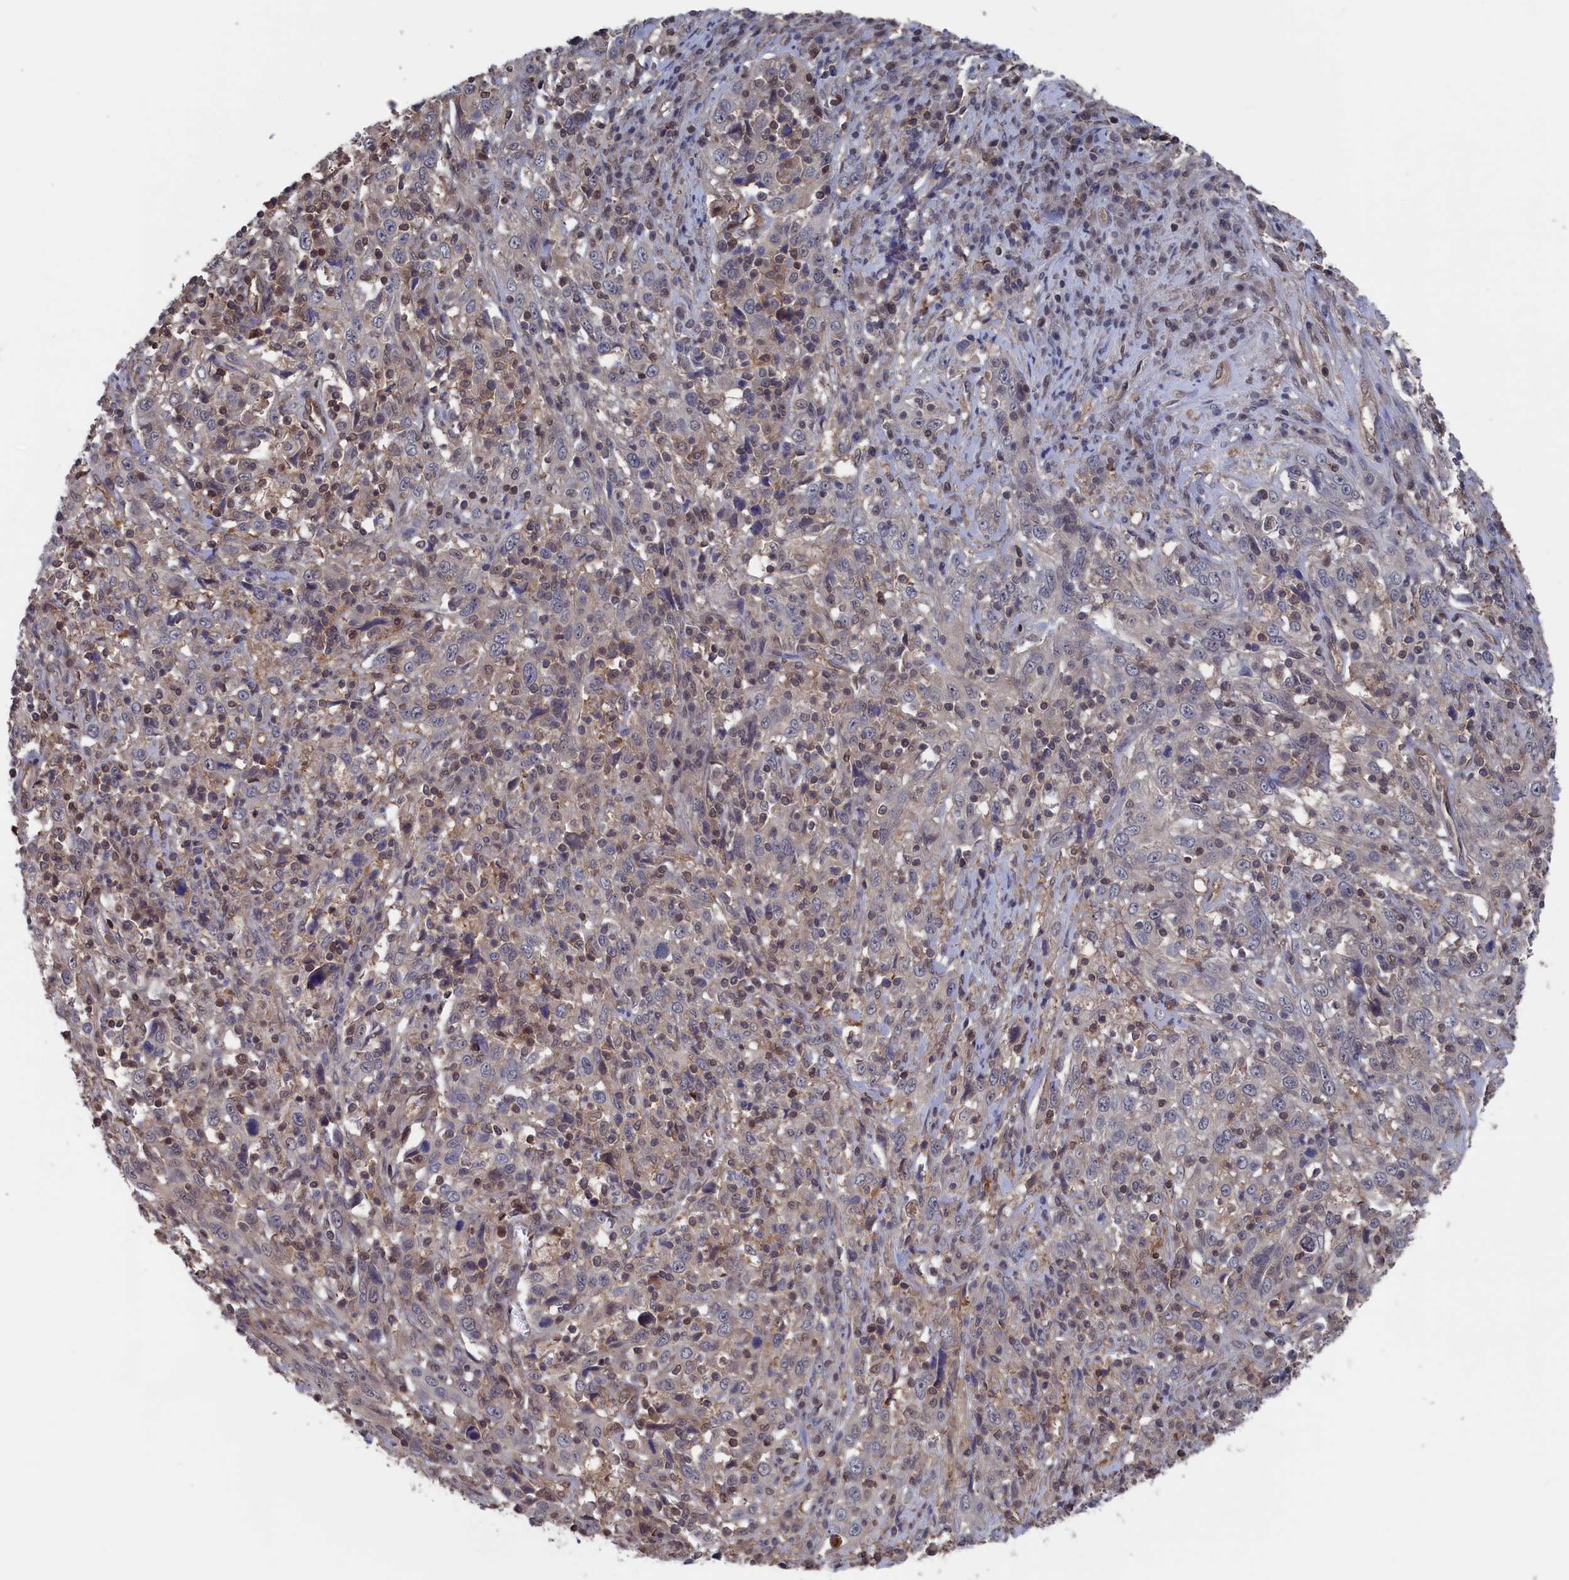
{"staining": {"intensity": "negative", "quantity": "none", "location": "none"}, "tissue": "cervical cancer", "cell_type": "Tumor cells", "image_type": "cancer", "snomed": [{"axis": "morphology", "description": "Squamous cell carcinoma, NOS"}, {"axis": "topography", "description": "Cervix"}], "caption": "IHC of human squamous cell carcinoma (cervical) demonstrates no positivity in tumor cells. The staining was performed using DAB to visualize the protein expression in brown, while the nuclei were stained in blue with hematoxylin (Magnification: 20x).", "gene": "NUTF2", "patient": {"sex": "female", "age": 46}}